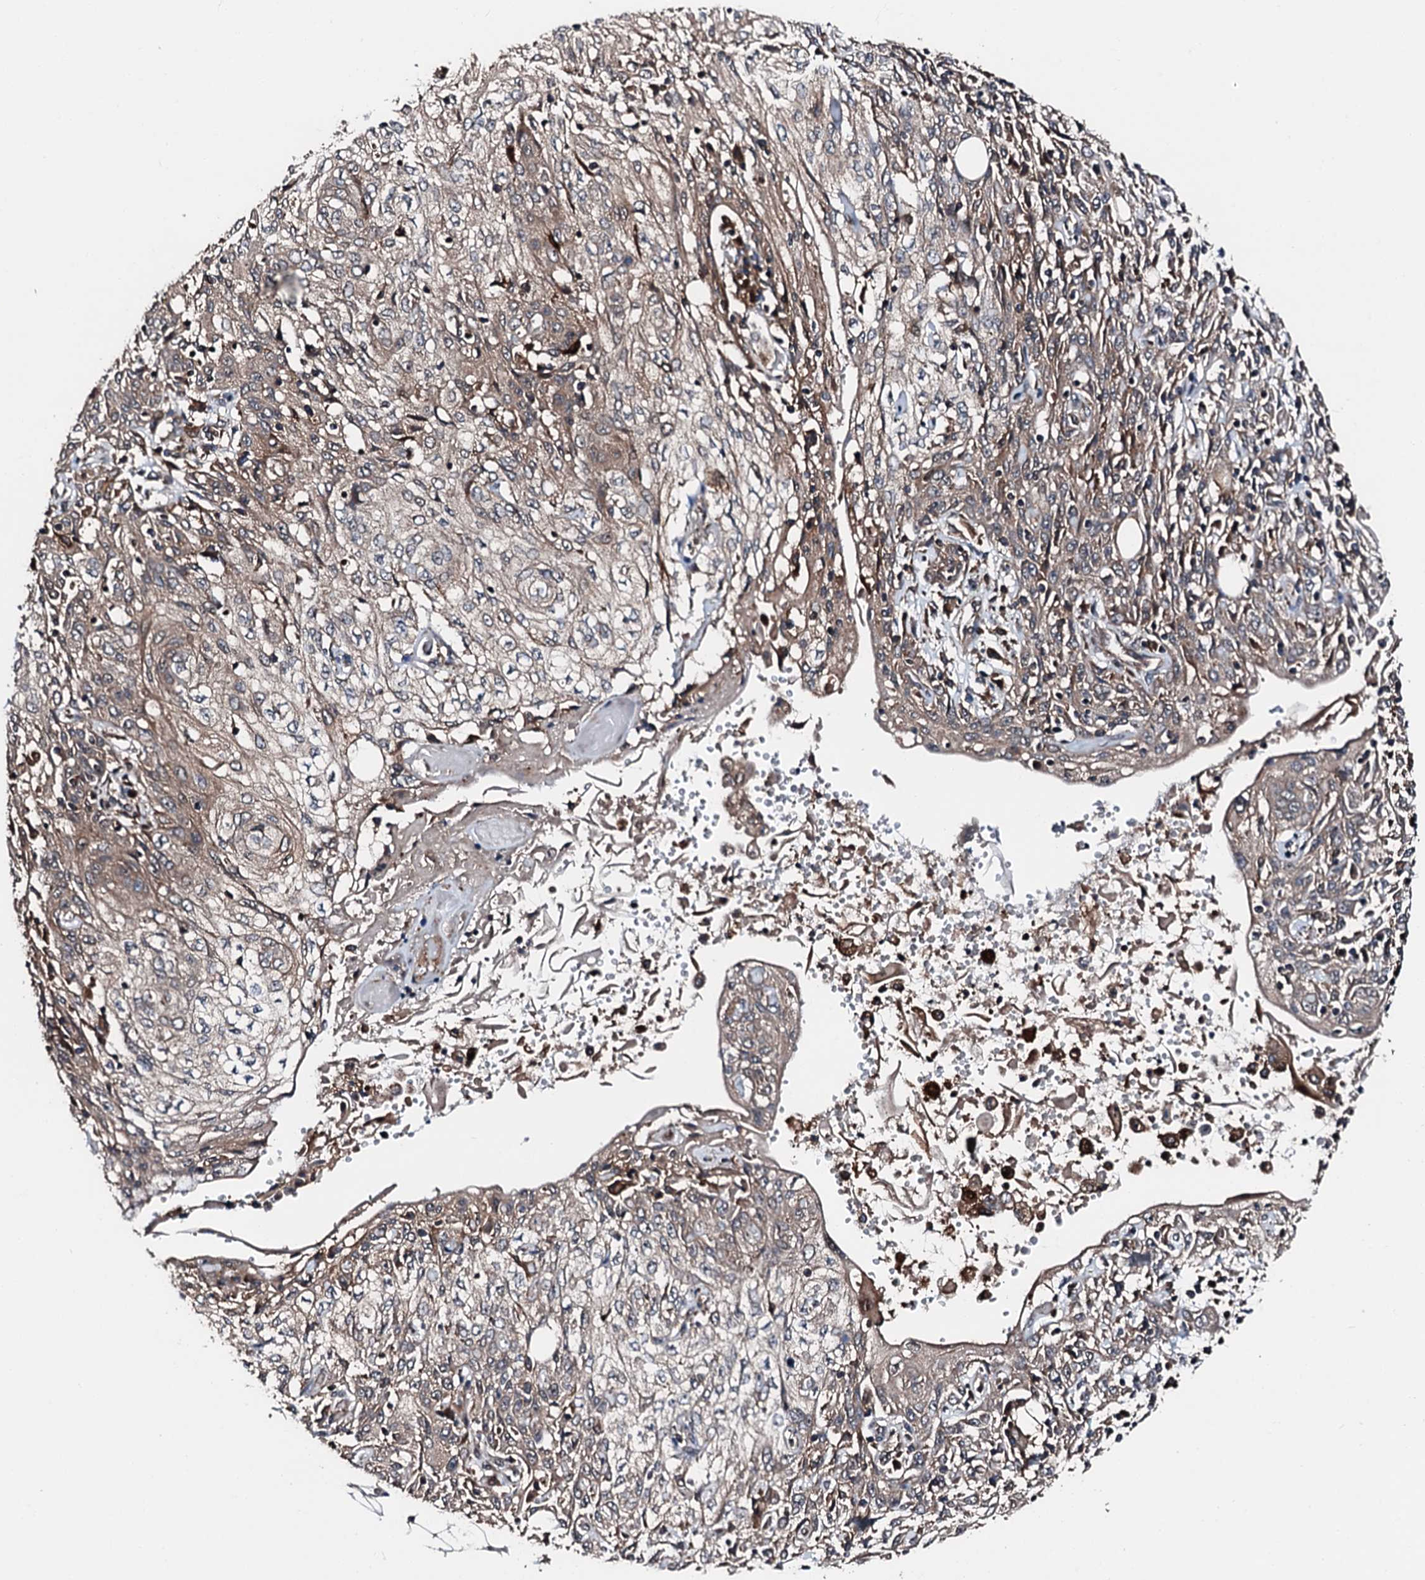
{"staining": {"intensity": "weak", "quantity": "25%-75%", "location": "cytoplasmic/membranous"}, "tissue": "skin cancer", "cell_type": "Tumor cells", "image_type": "cancer", "snomed": [{"axis": "morphology", "description": "Squamous cell carcinoma, NOS"}, {"axis": "morphology", "description": "Squamous cell carcinoma, metastatic, NOS"}, {"axis": "topography", "description": "Skin"}, {"axis": "topography", "description": "Lymph node"}], "caption": "Immunohistochemistry histopathology image of neoplastic tissue: skin cancer (metastatic squamous cell carcinoma) stained using immunohistochemistry (IHC) reveals low levels of weak protein expression localized specifically in the cytoplasmic/membranous of tumor cells, appearing as a cytoplasmic/membranous brown color.", "gene": "FGD4", "patient": {"sex": "male", "age": 75}}